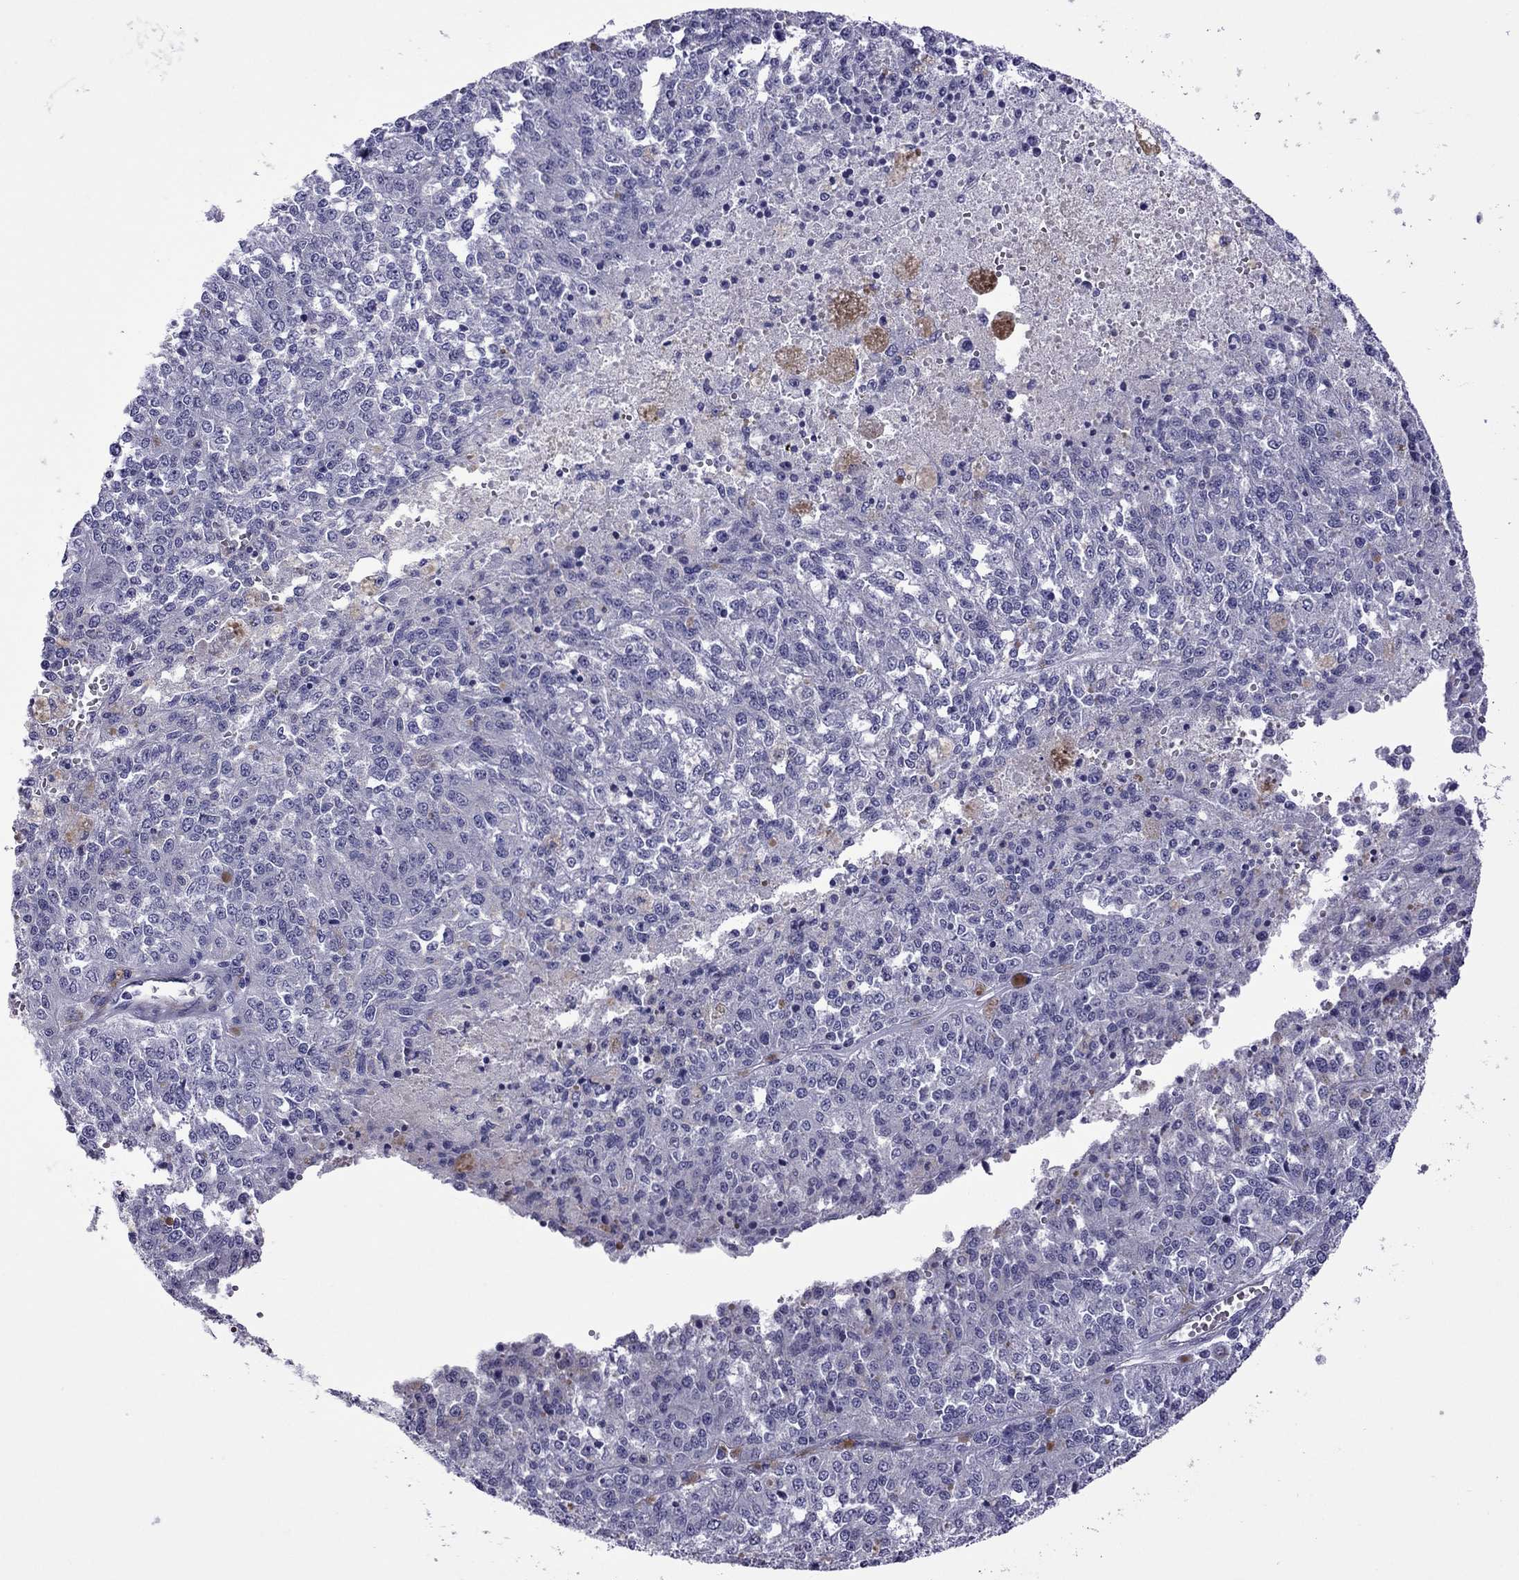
{"staining": {"intensity": "negative", "quantity": "none", "location": "none"}, "tissue": "melanoma", "cell_type": "Tumor cells", "image_type": "cancer", "snomed": [{"axis": "morphology", "description": "Malignant melanoma, Metastatic site"}, {"axis": "topography", "description": "Lymph node"}], "caption": "High magnification brightfield microscopy of malignant melanoma (metastatic site) stained with DAB (3,3'-diaminobenzidine) (brown) and counterstained with hematoxylin (blue): tumor cells show no significant staining.", "gene": "CHRNA5", "patient": {"sex": "female", "age": 64}}